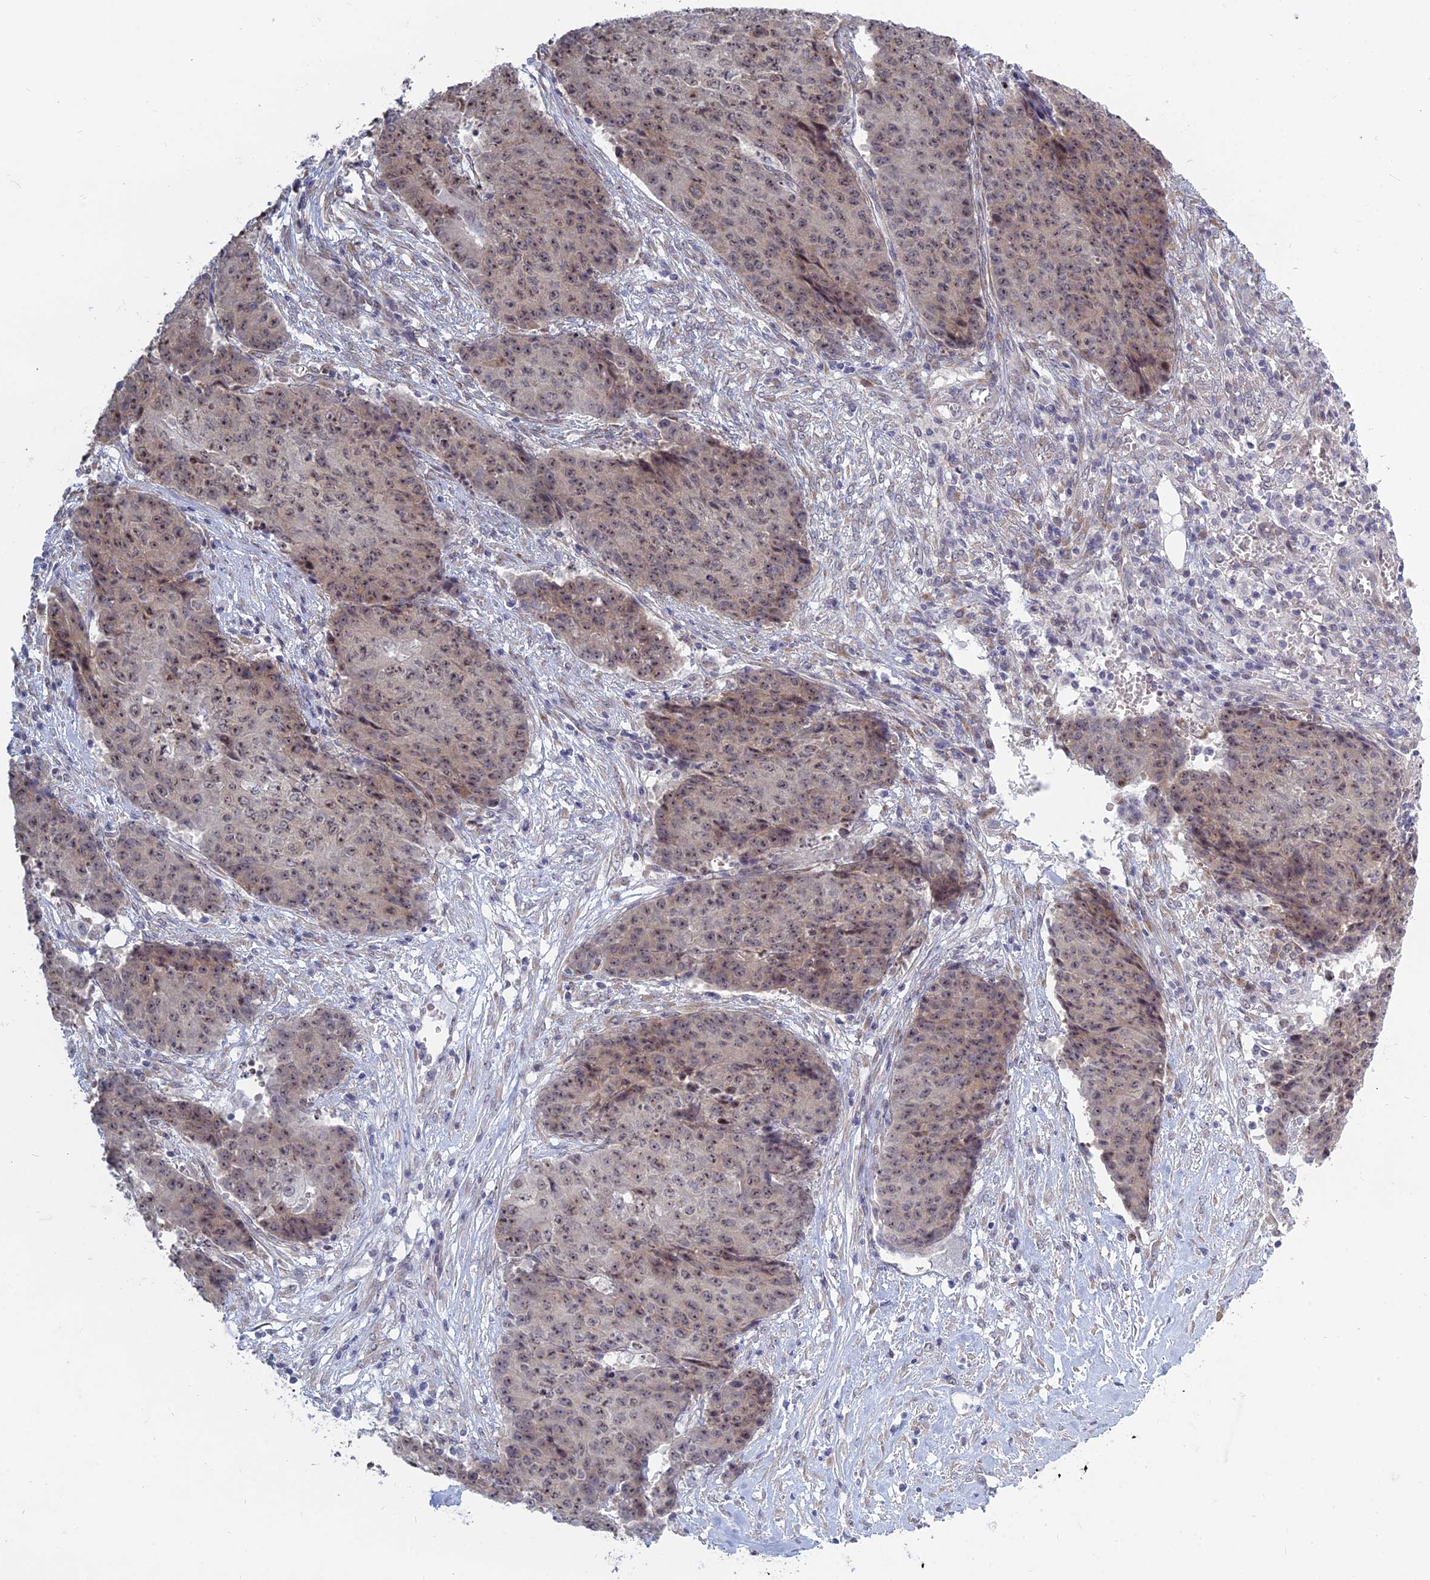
{"staining": {"intensity": "moderate", "quantity": ">75%", "location": "cytoplasmic/membranous,nuclear"}, "tissue": "ovarian cancer", "cell_type": "Tumor cells", "image_type": "cancer", "snomed": [{"axis": "morphology", "description": "Carcinoma, endometroid"}, {"axis": "topography", "description": "Ovary"}], "caption": "Protein analysis of ovarian cancer (endometroid carcinoma) tissue displays moderate cytoplasmic/membranous and nuclear staining in approximately >75% of tumor cells. (DAB = brown stain, brightfield microscopy at high magnification).", "gene": "RPS19BP1", "patient": {"sex": "female", "age": 42}}